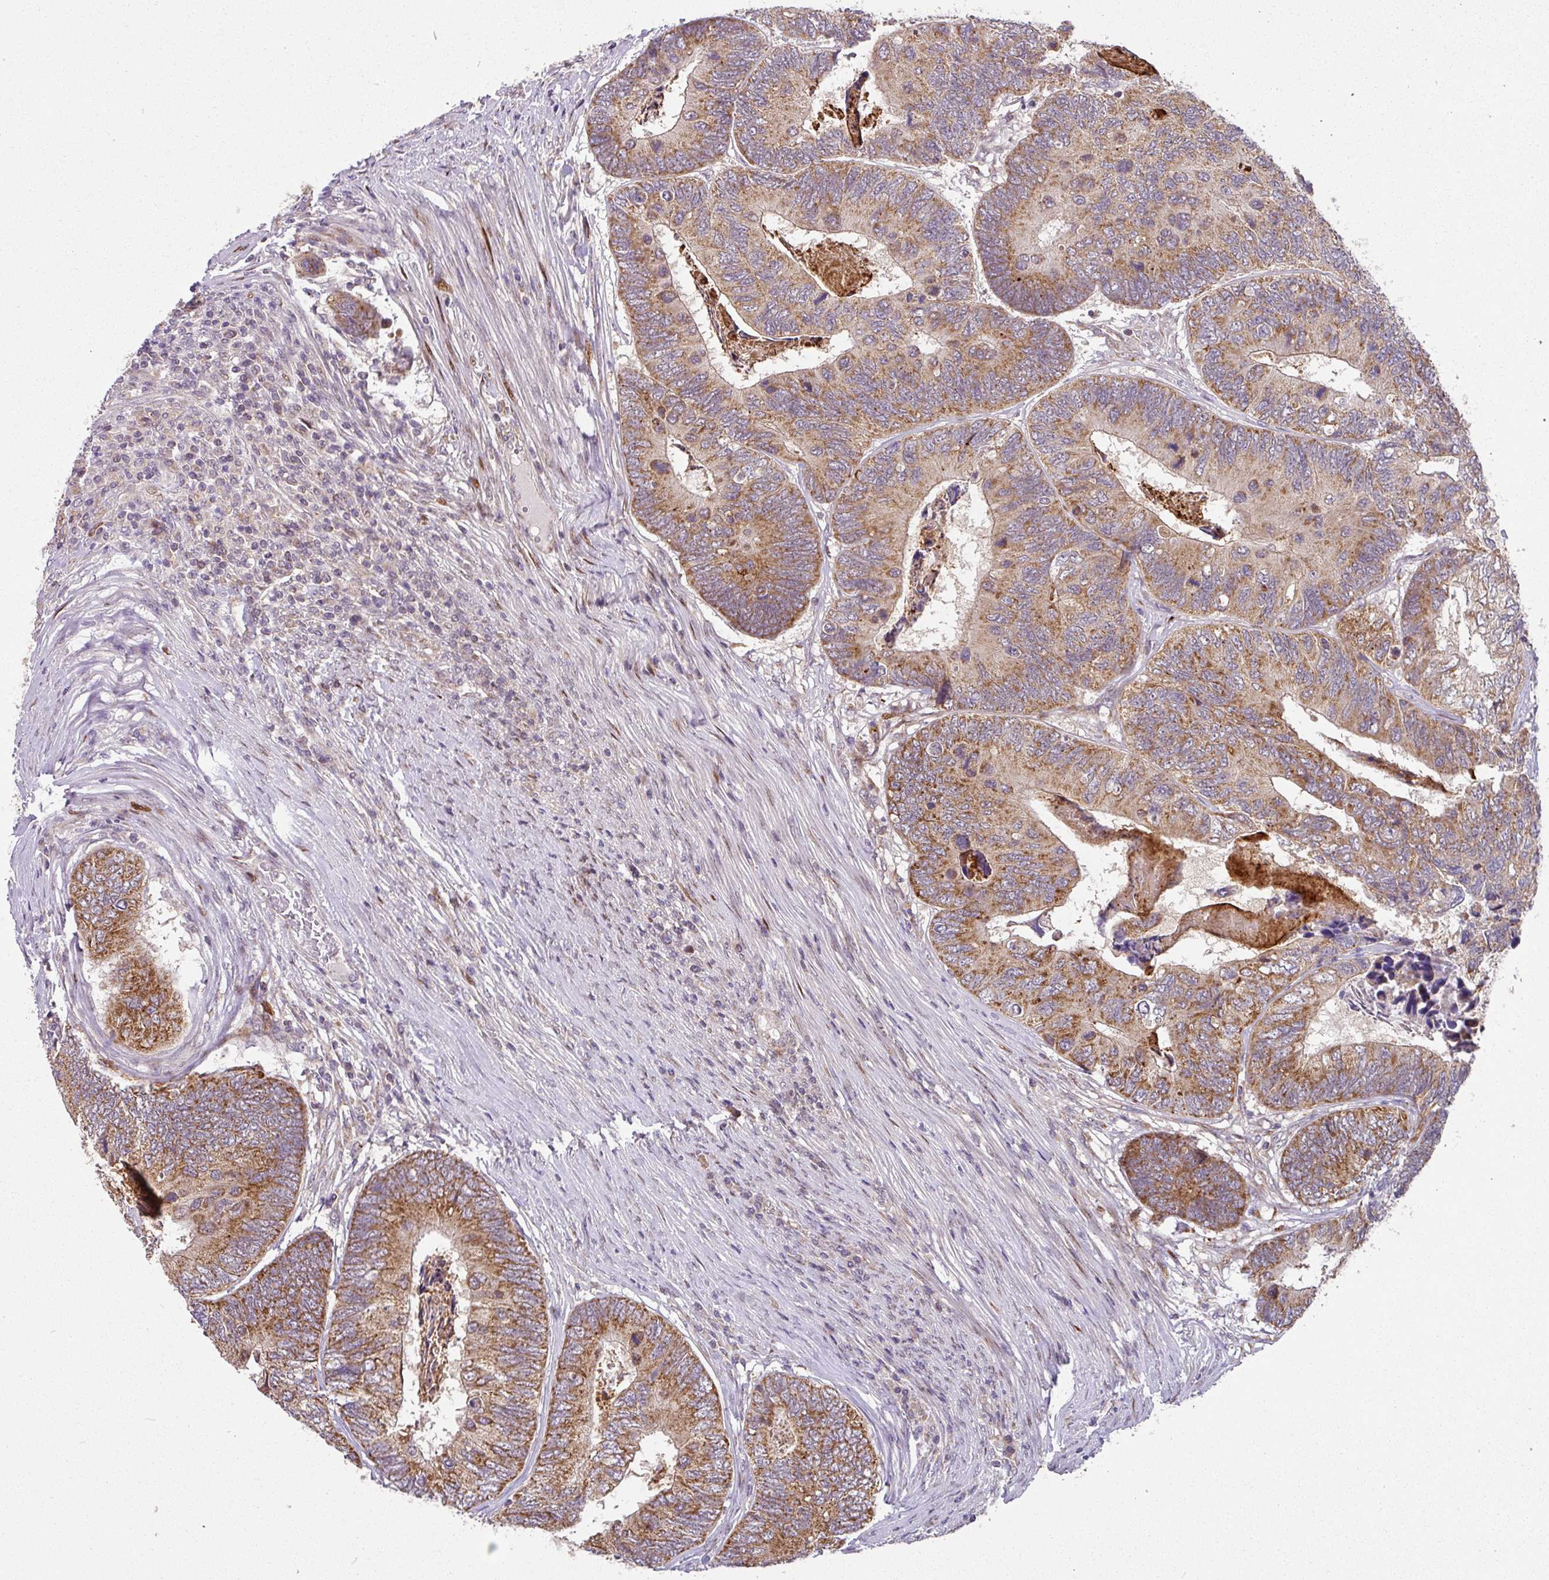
{"staining": {"intensity": "moderate", "quantity": "25%-75%", "location": "cytoplasmic/membranous"}, "tissue": "colorectal cancer", "cell_type": "Tumor cells", "image_type": "cancer", "snomed": [{"axis": "morphology", "description": "Adenocarcinoma, NOS"}, {"axis": "topography", "description": "Colon"}], "caption": "DAB immunohistochemical staining of human colorectal cancer (adenocarcinoma) demonstrates moderate cytoplasmic/membranous protein staining in about 25%-75% of tumor cells.", "gene": "SARS2", "patient": {"sex": "female", "age": 67}}